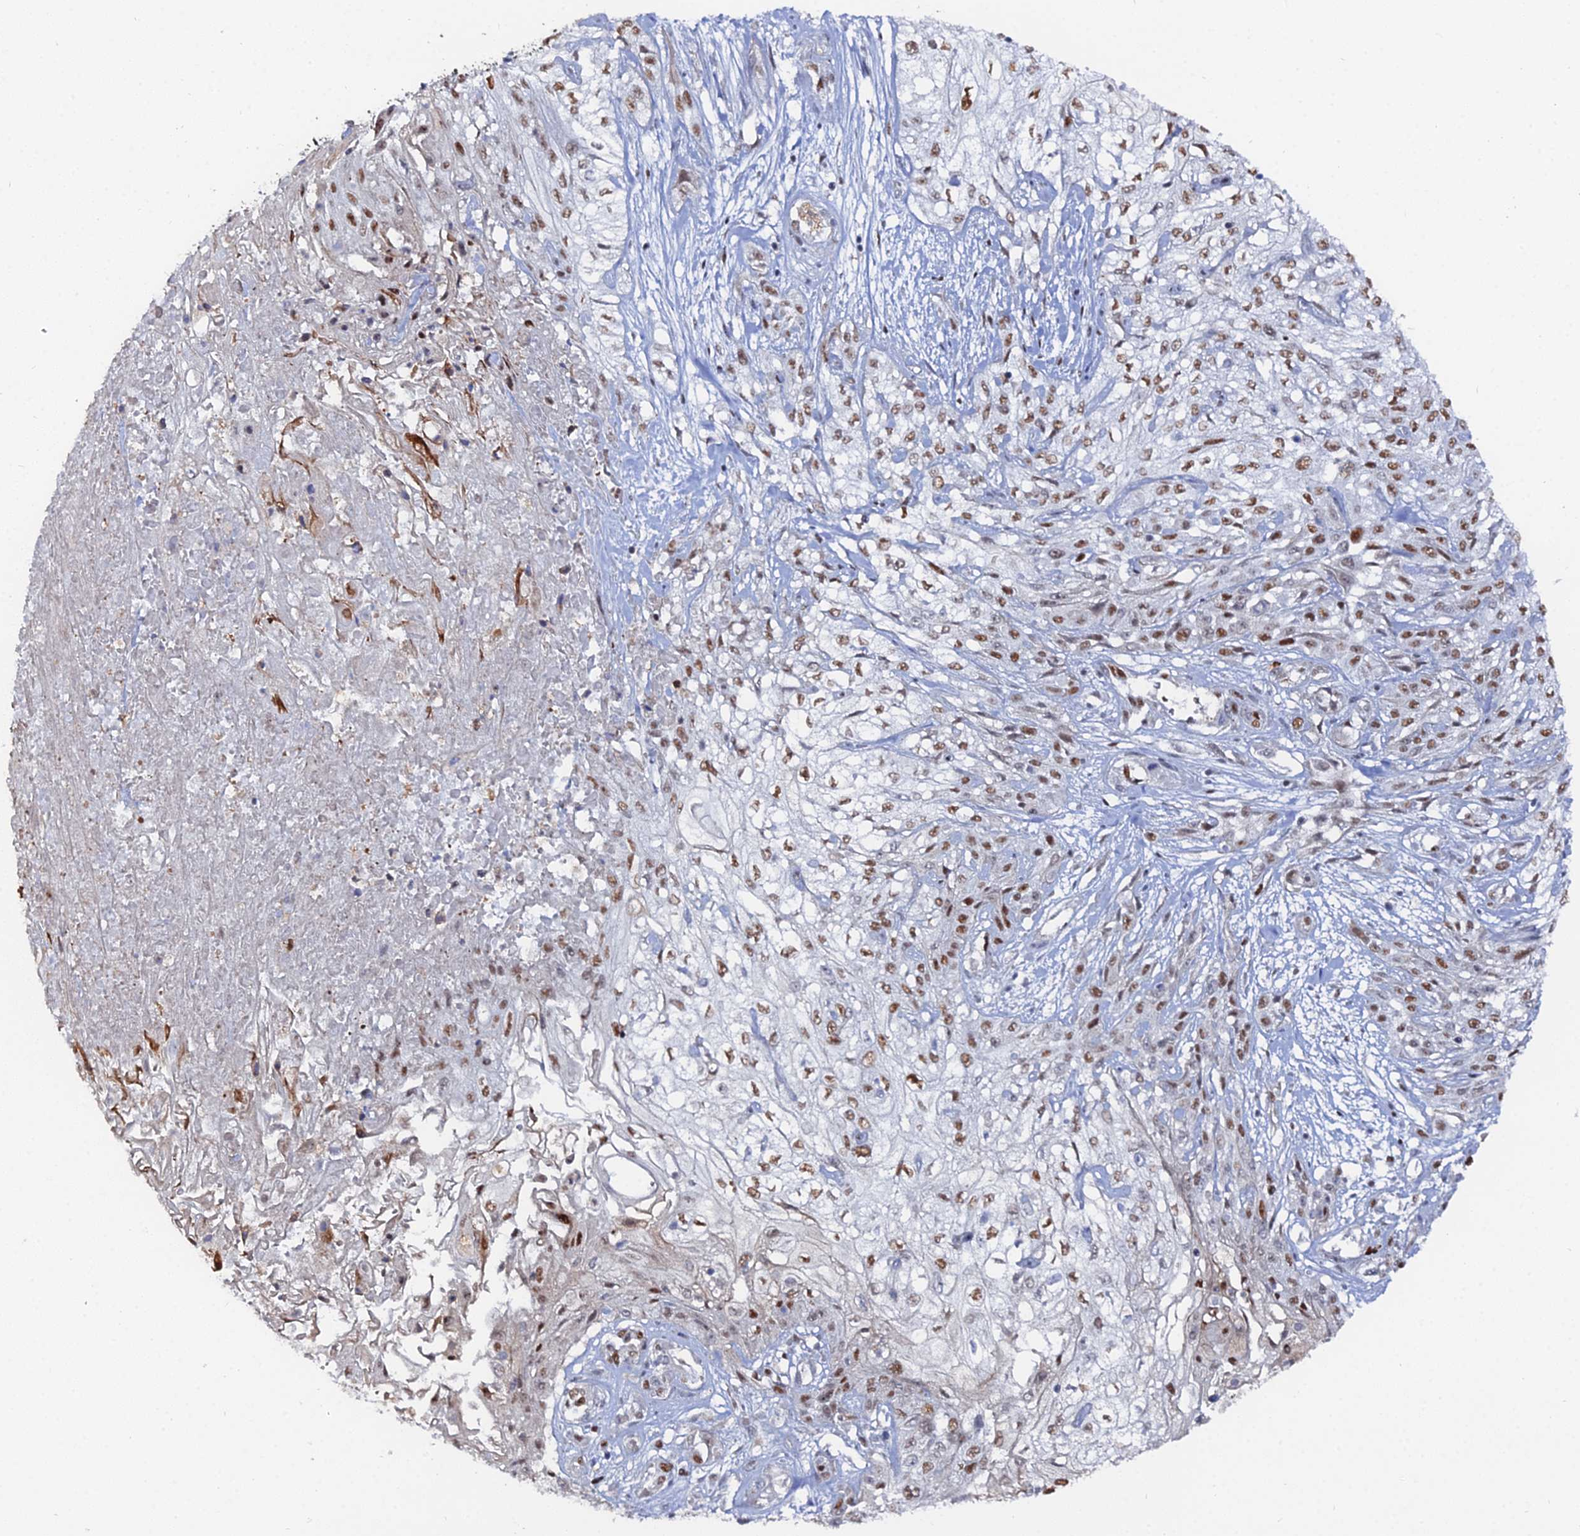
{"staining": {"intensity": "moderate", "quantity": ">75%", "location": "nuclear"}, "tissue": "skin cancer", "cell_type": "Tumor cells", "image_type": "cancer", "snomed": [{"axis": "morphology", "description": "Squamous cell carcinoma, NOS"}, {"axis": "morphology", "description": "Squamous cell carcinoma, metastatic, NOS"}, {"axis": "topography", "description": "Skin"}, {"axis": "topography", "description": "Lymph node"}], "caption": "Immunohistochemistry photomicrograph of neoplastic tissue: human squamous cell carcinoma (skin) stained using immunohistochemistry shows medium levels of moderate protein expression localized specifically in the nuclear of tumor cells, appearing as a nuclear brown color.", "gene": "GSC2", "patient": {"sex": "male", "age": 75}}